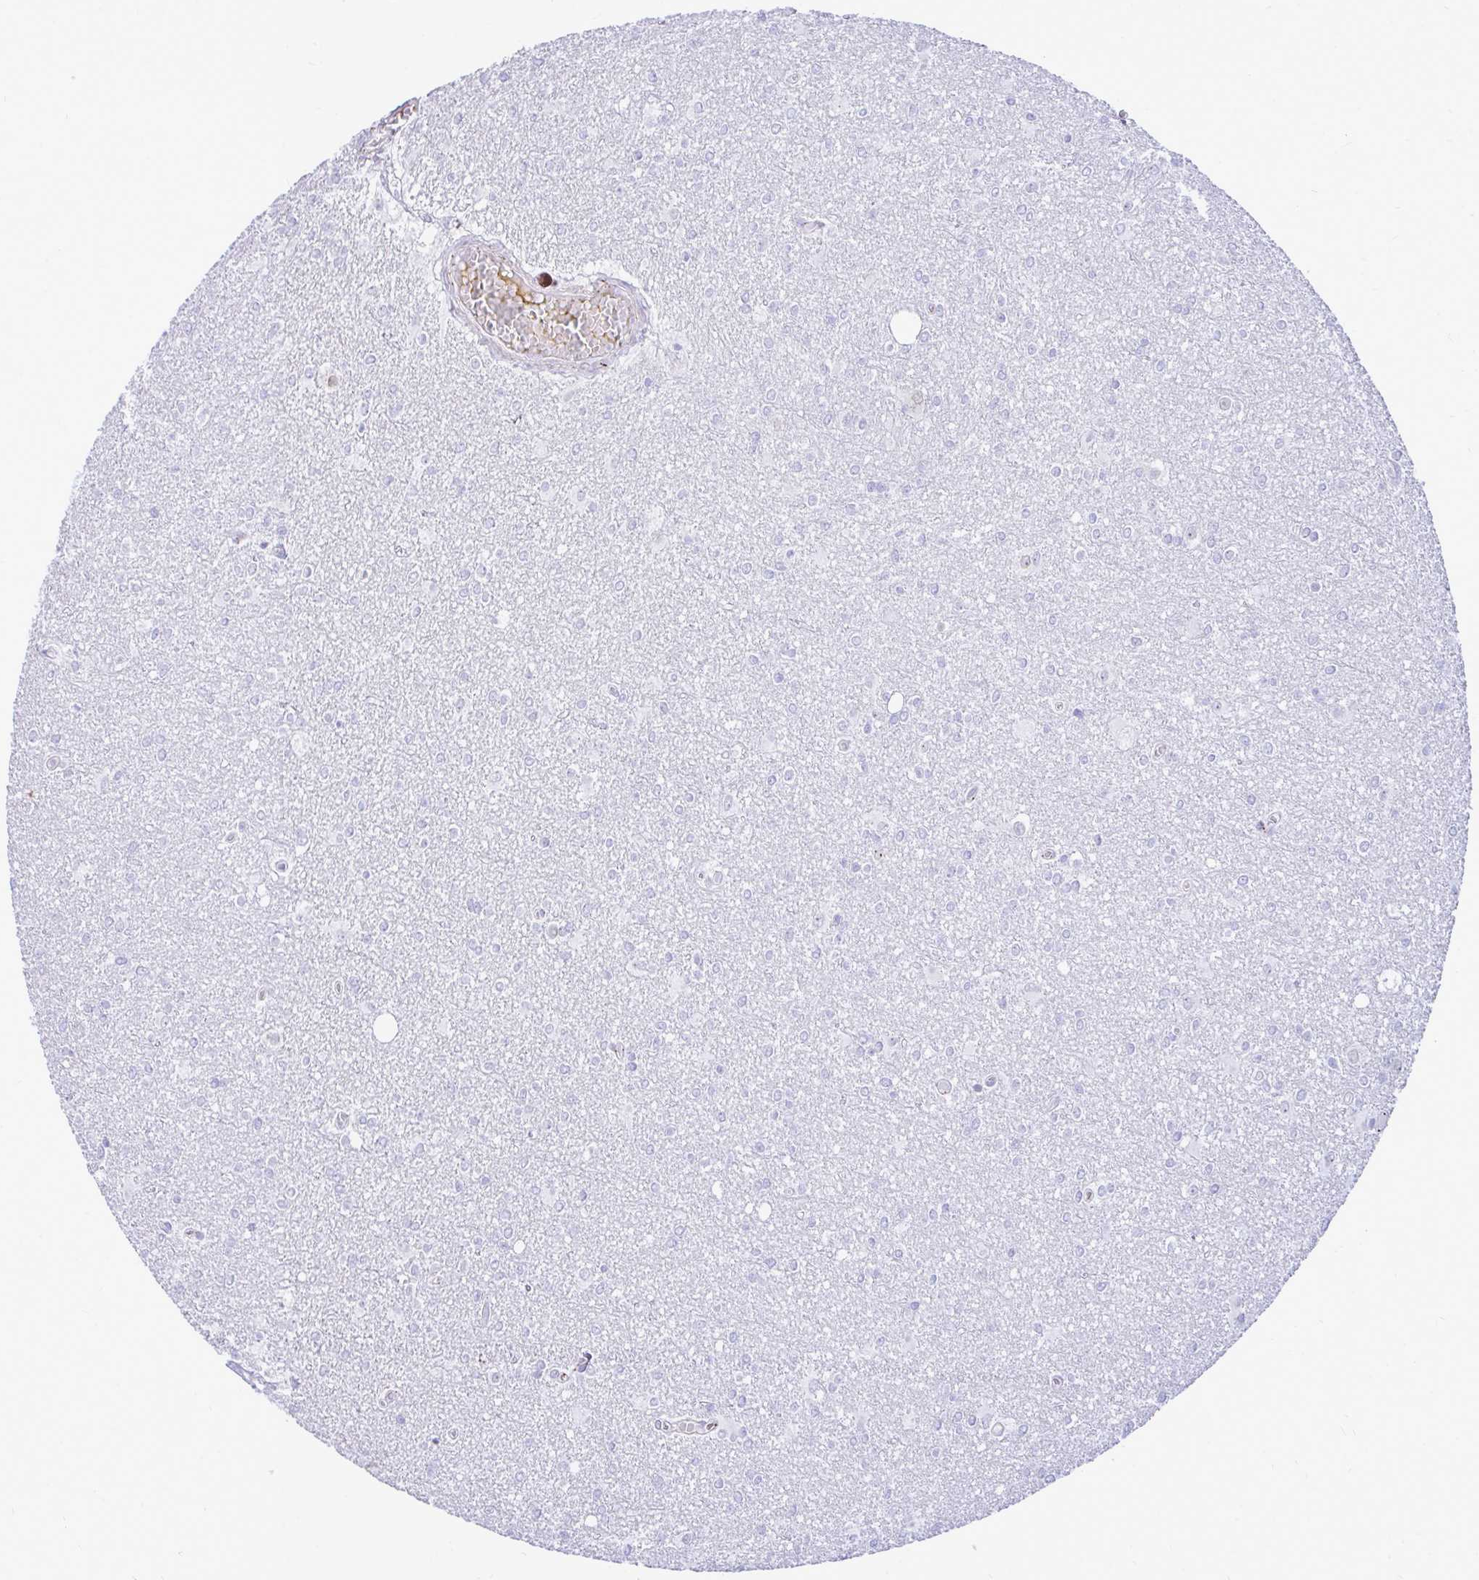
{"staining": {"intensity": "negative", "quantity": "none", "location": "none"}, "tissue": "glioma", "cell_type": "Tumor cells", "image_type": "cancer", "snomed": [{"axis": "morphology", "description": "Glioma, malignant, High grade"}, {"axis": "topography", "description": "Brain"}], "caption": "Glioma stained for a protein using IHC demonstrates no positivity tumor cells.", "gene": "SLC25A51", "patient": {"sex": "male", "age": 48}}